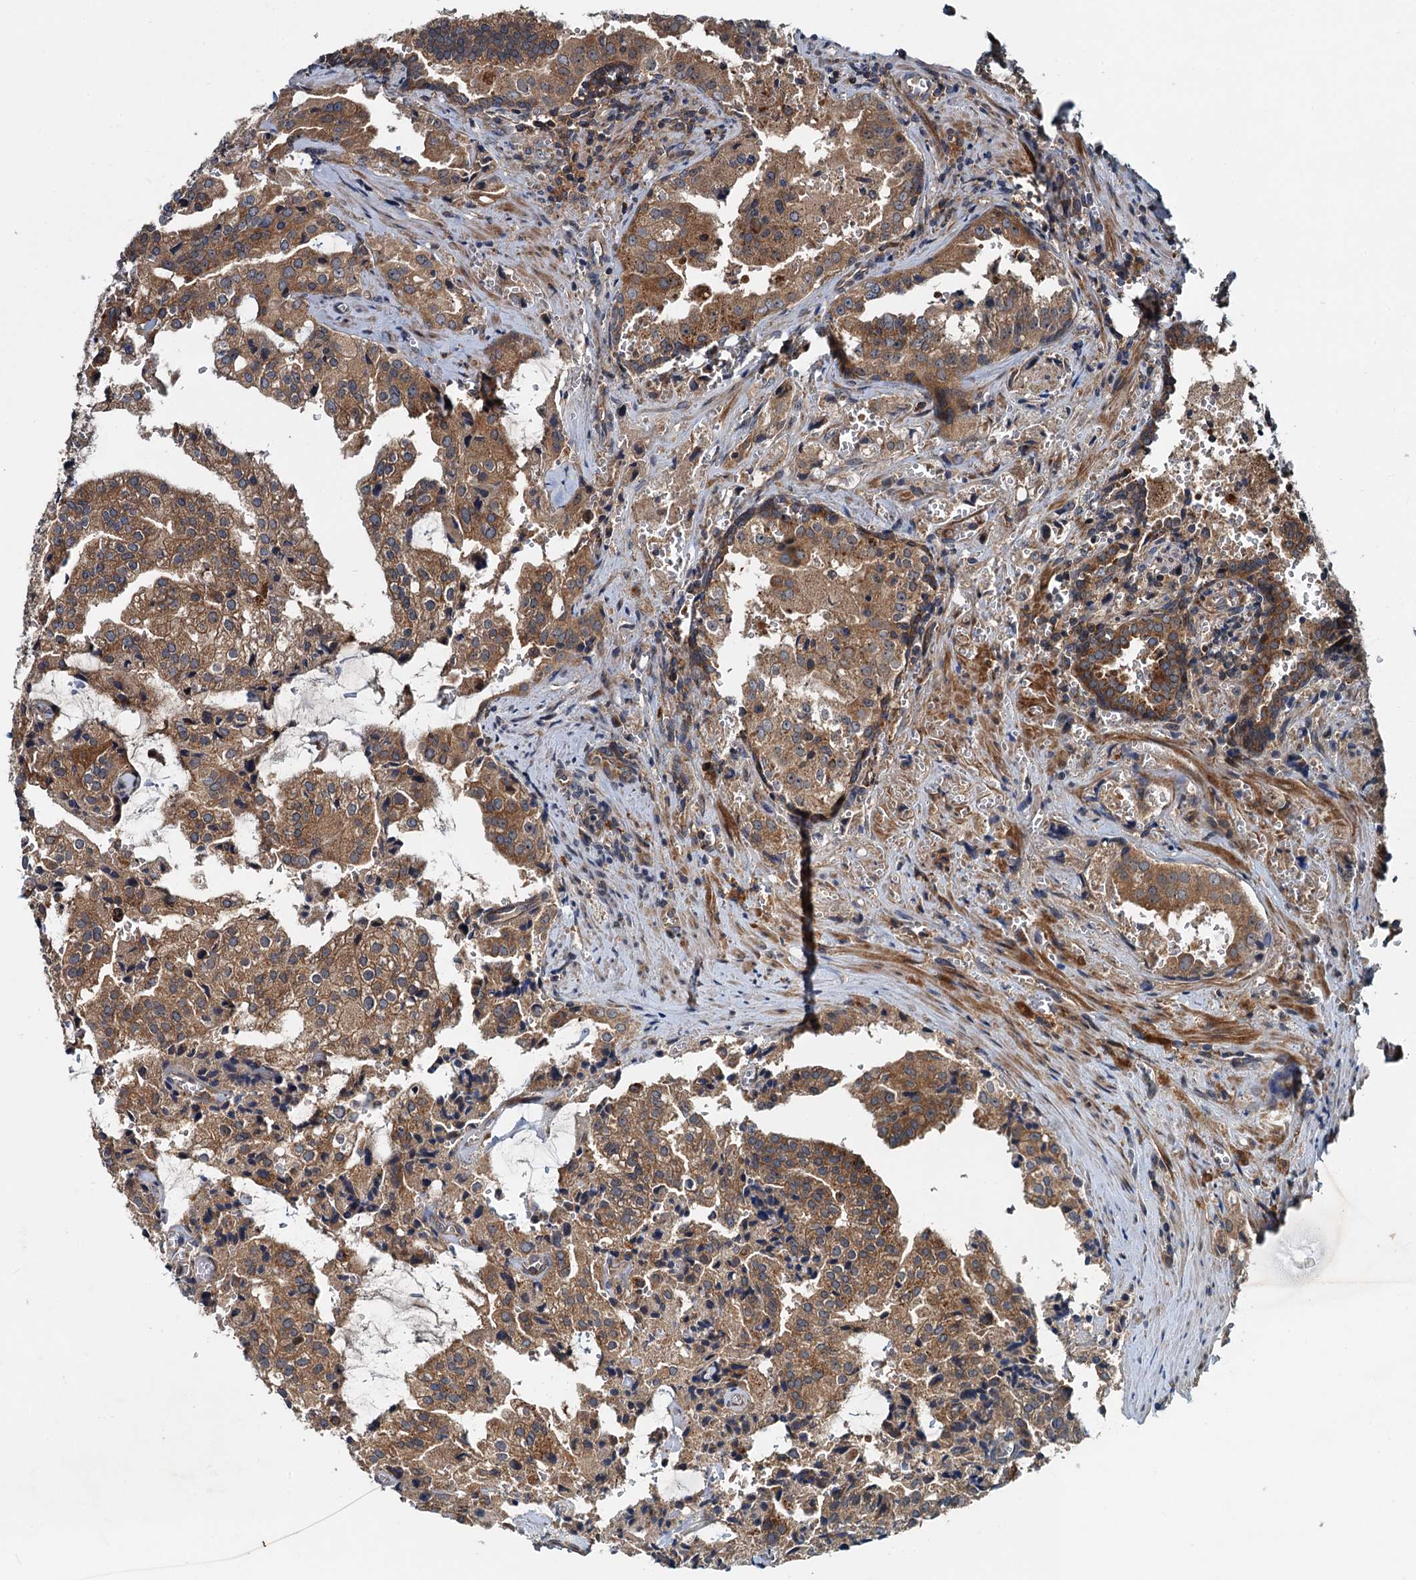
{"staining": {"intensity": "moderate", "quantity": ">75%", "location": "cytoplasmic/membranous"}, "tissue": "prostate cancer", "cell_type": "Tumor cells", "image_type": "cancer", "snomed": [{"axis": "morphology", "description": "Adenocarcinoma, High grade"}, {"axis": "topography", "description": "Prostate"}], "caption": "Brown immunohistochemical staining in human prostate cancer reveals moderate cytoplasmic/membranous staining in about >75% of tumor cells. The protein of interest is shown in brown color, while the nuclei are stained blue.", "gene": "EFL1", "patient": {"sex": "male", "age": 68}}